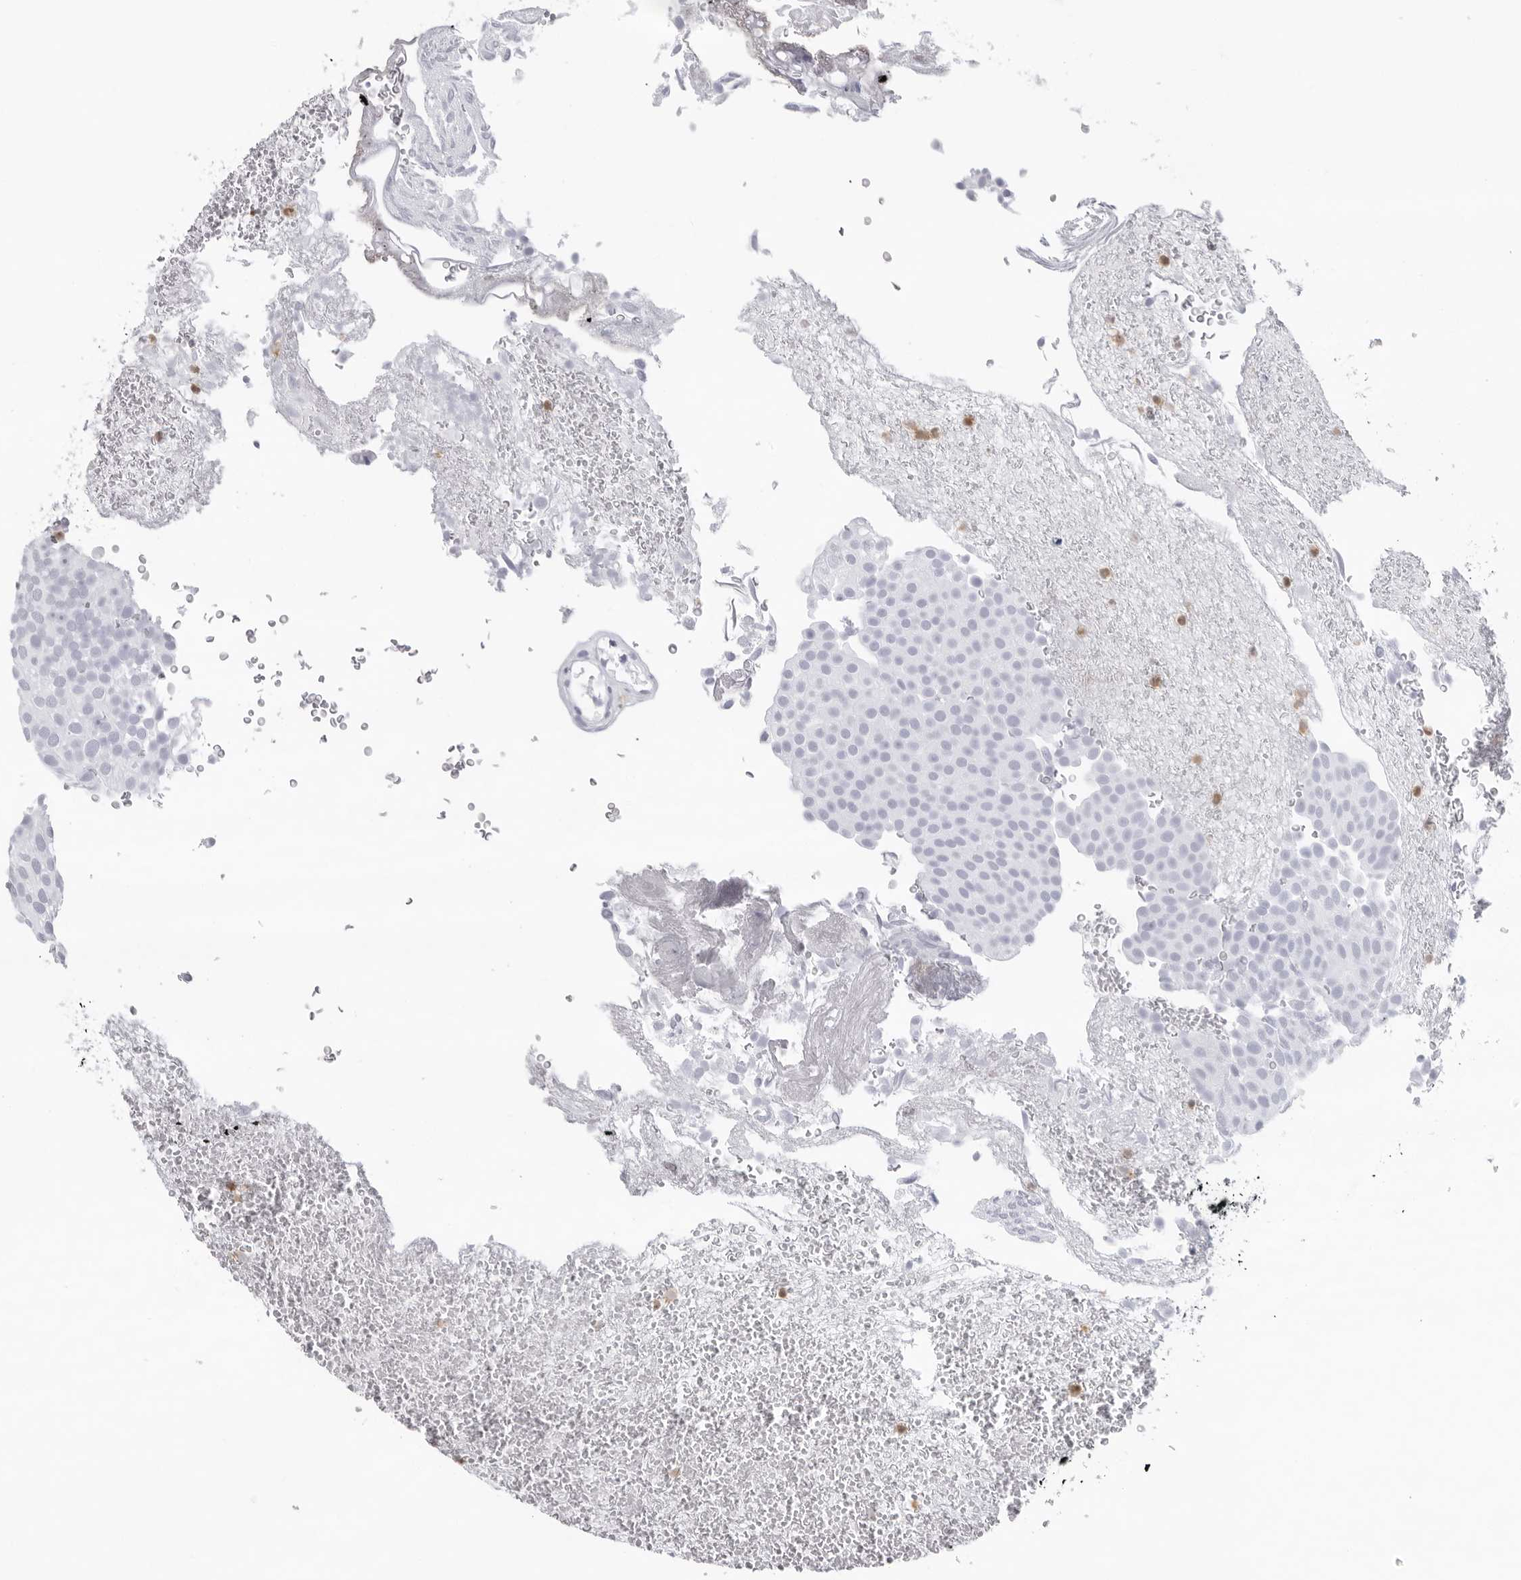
{"staining": {"intensity": "negative", "quantity": "none", "location": "none"}, "tissue": "urothelial cancer", "cell_type": "Tumor cells", "image_type": "cancer", "snomed": [{"axis": "morphology", "description": "Urothelial carcinoma, Low grade"}, {"axis": "topography", "description": "Urinary bladder"}], "caption": "This micrograph is of urothelial carcinoma (low-grade) stained with immunohistochemistry to label a protein in brown with the nuclei are counter-stained blue. There is no expression in tumor cells.", "gene": "FMNL1", "patient": {"sex": "male", "age": 78}}